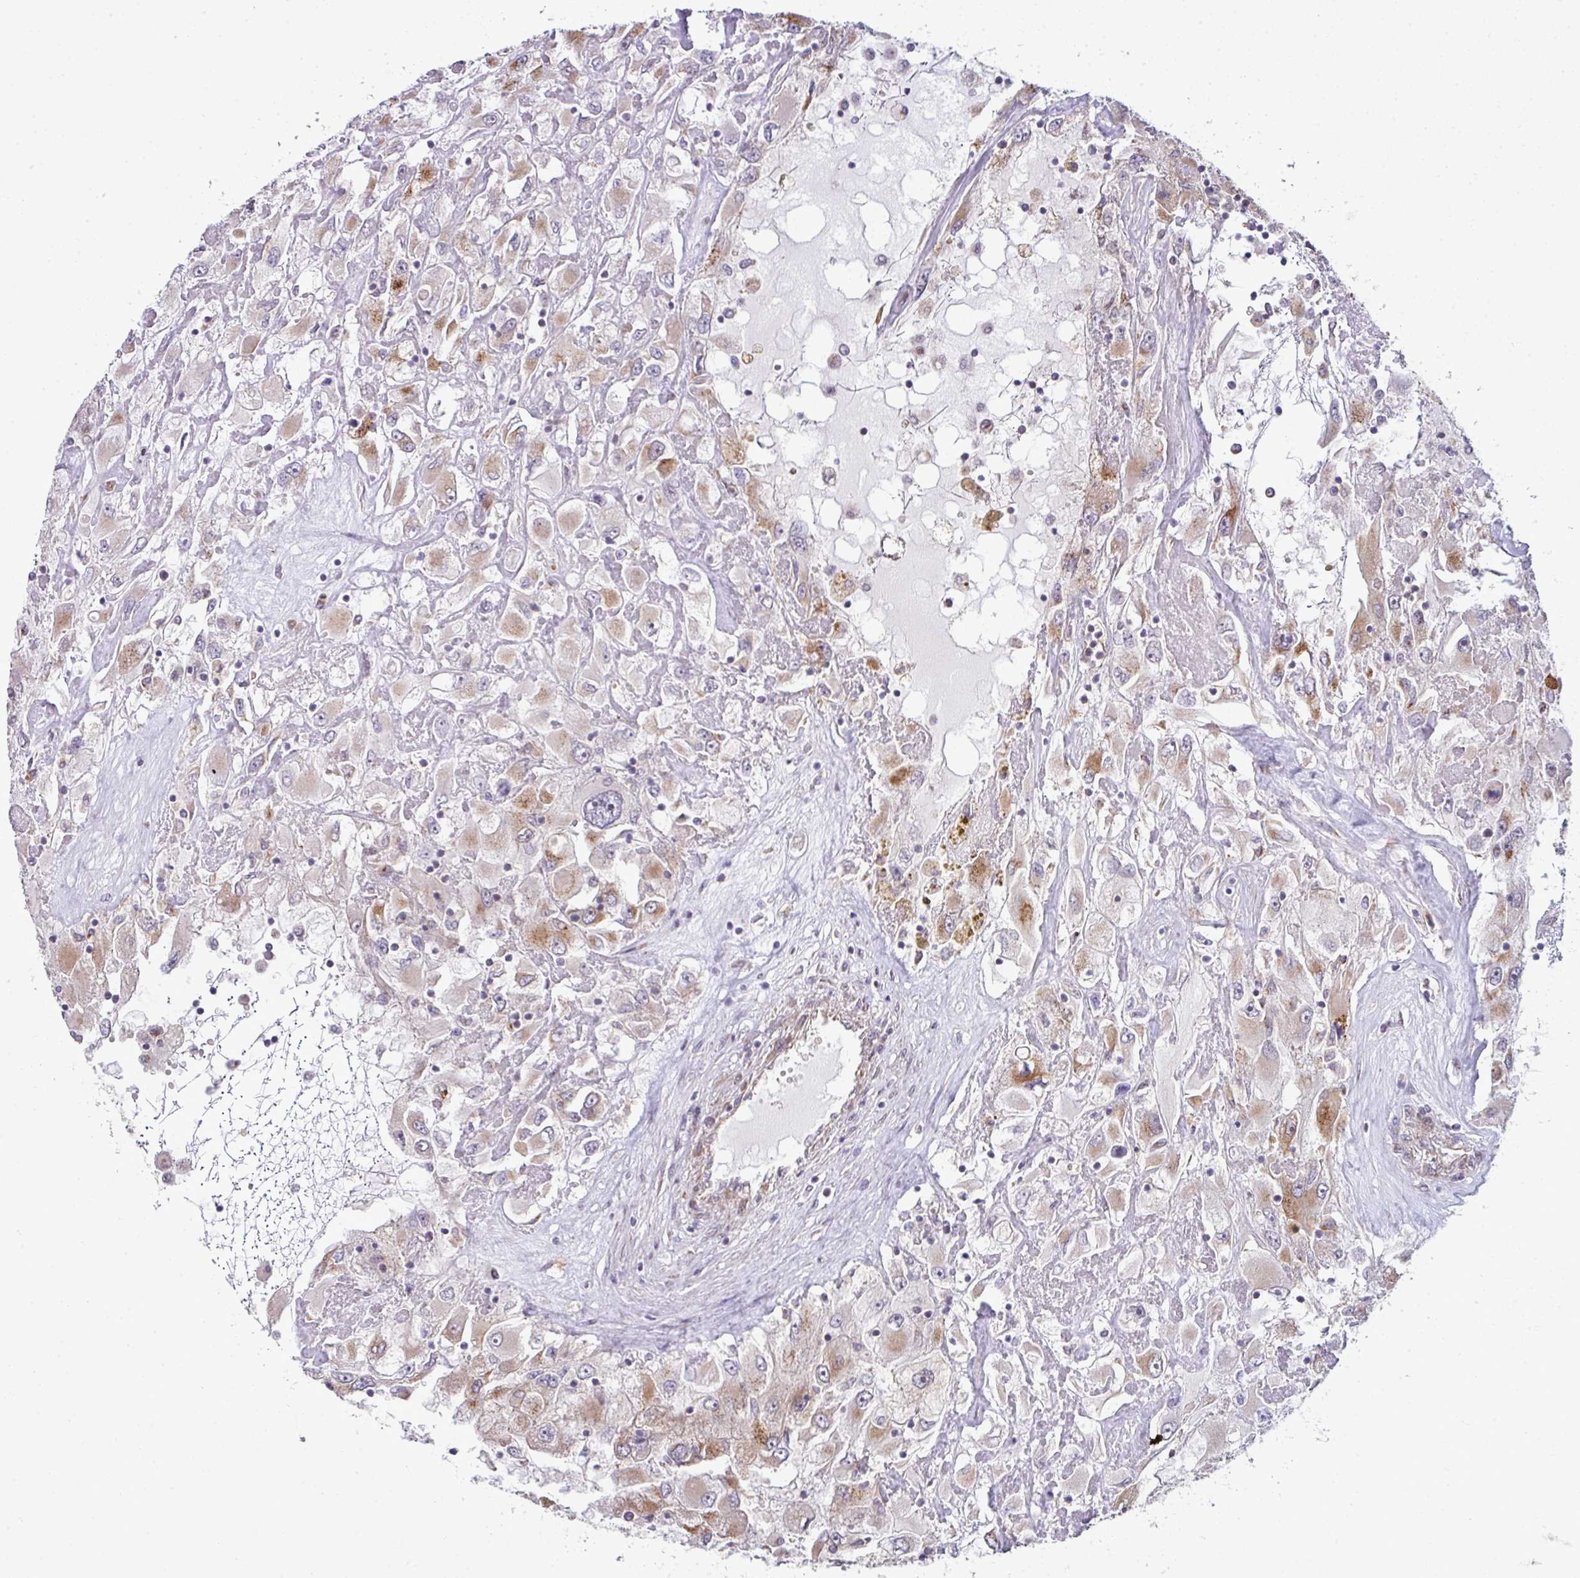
{"staining": {"intensity": "moderate", "quantity": ">75%", "location": "cytoplasmic/membranous"}, "tissue": "renal cancer", "cell_type": "Tumor cells", "image_type": "cancer", "snomed": [{"axis": "morphology", "description": "Adenocarcinoma, NOS"}, {"axis": "topography", "description": "Kidney"}], "caption": "High-magnification brightfield microscopy of renal cancer stained with DAB (3,3'-diaminobenzidine) (brown) and counterstained with hematoxylin (blue). tumor cells exhibit moderate cytoplasmic/membranous positivity is seen in about>75% of cells. (DAB (3,3'-diaminobenzidine) IHC with brightfield microscopy, high magnification).", "gene": "TIMMDC1", "patient": {"sex": "female", "age": 52}}